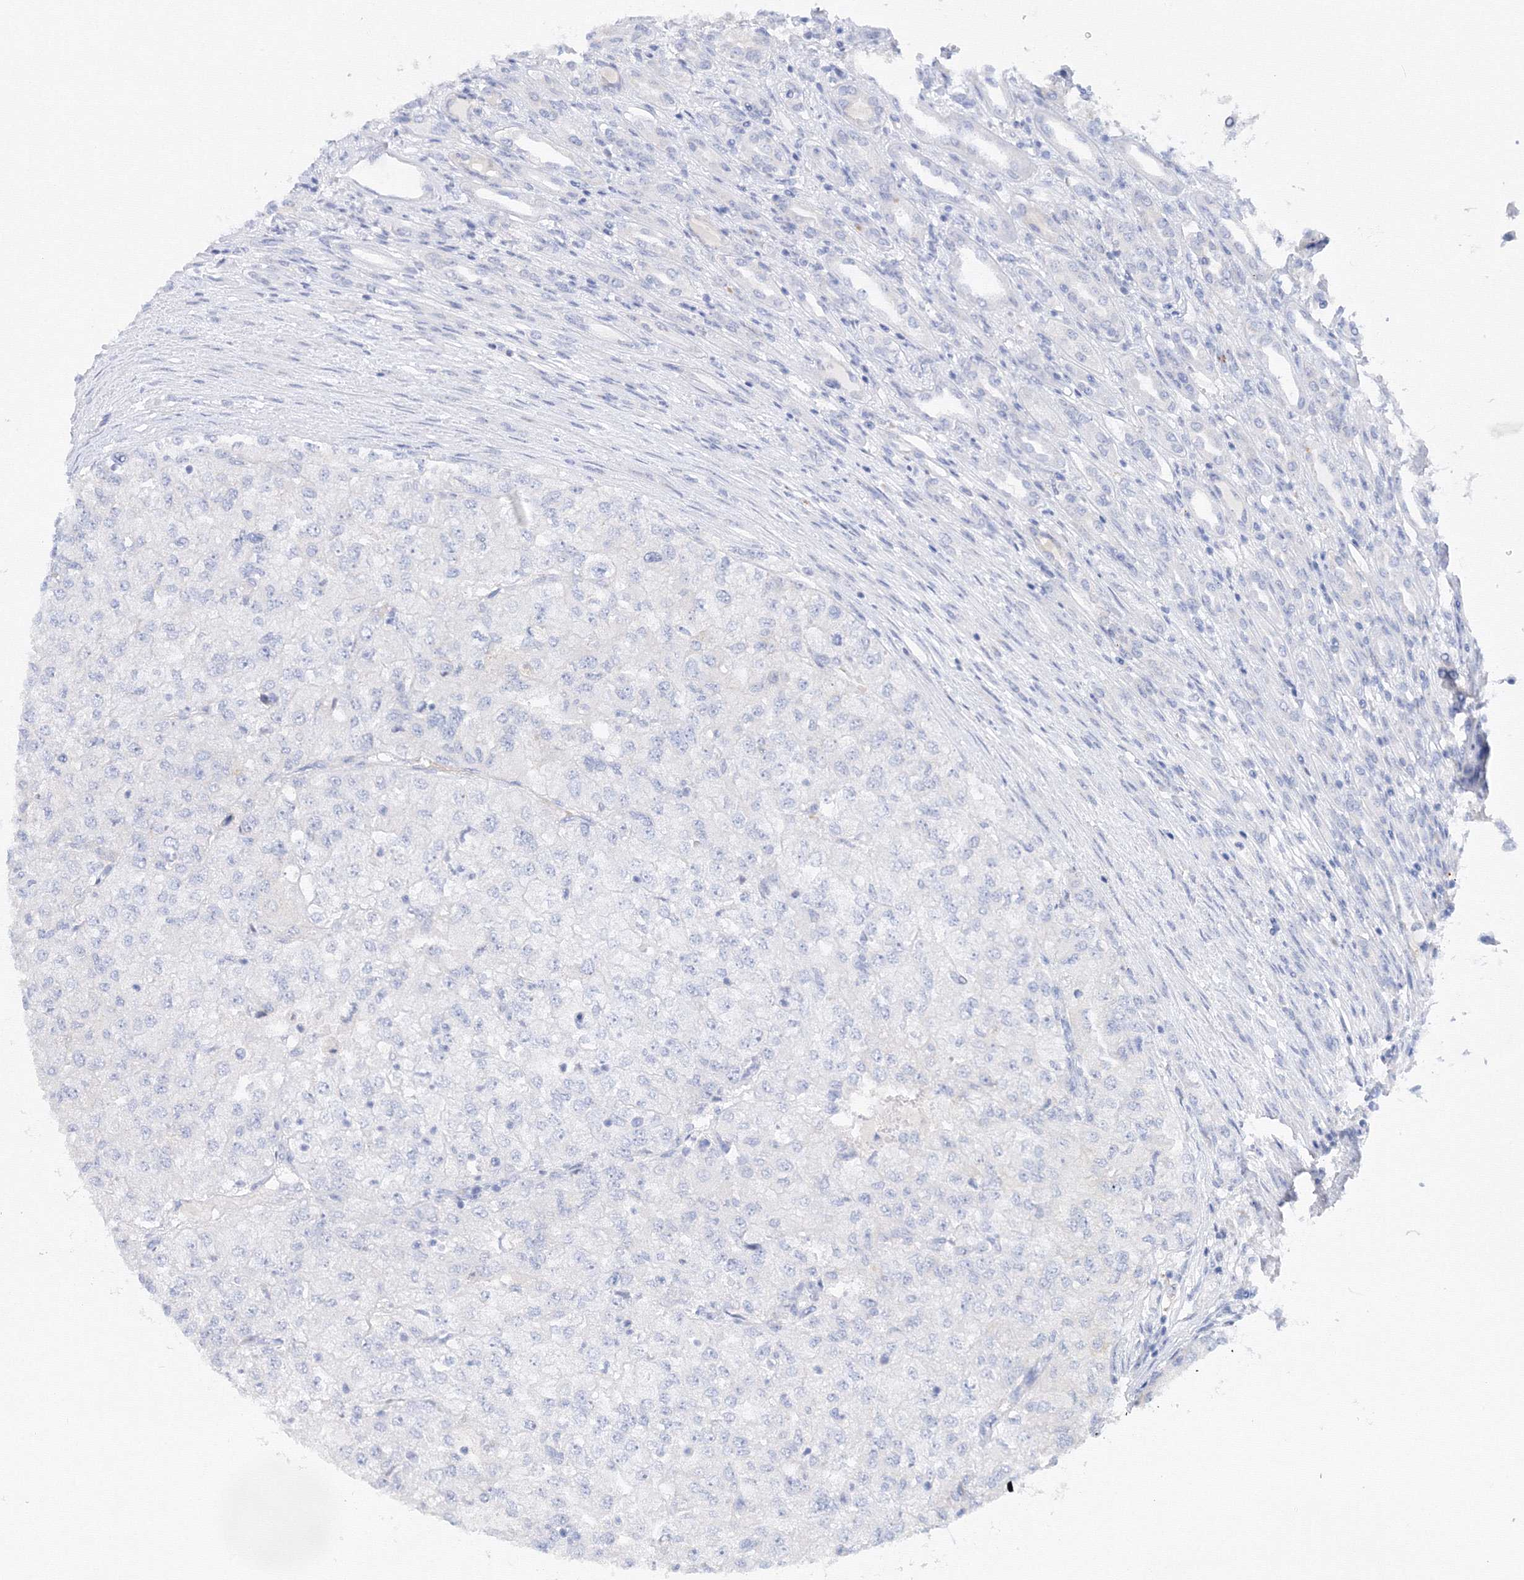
{"staining": {"intensity": "negative", "quantity": "none", "location": "none"}, "tissue": "renal cancer", "cell_type": "Tumor cells", "image_type": "cancer", "snomed": [{"axis": "morphology", "description": "Adenocarcinoma, NOS"}, {"axis": "topography", "description": "Kidney"}], "caption": "Renal cancer (adenocarcinoma) was stained to show a protein in brown. There is no significant expression in tumor cells. The staining is performed using DAB (3,3'-diaminobenzidine) brown chromogen with nuclei counter-stained in using hematoxylin.", "gene": "TAMM41", "patient": {"sex": "female", "age": 54}}